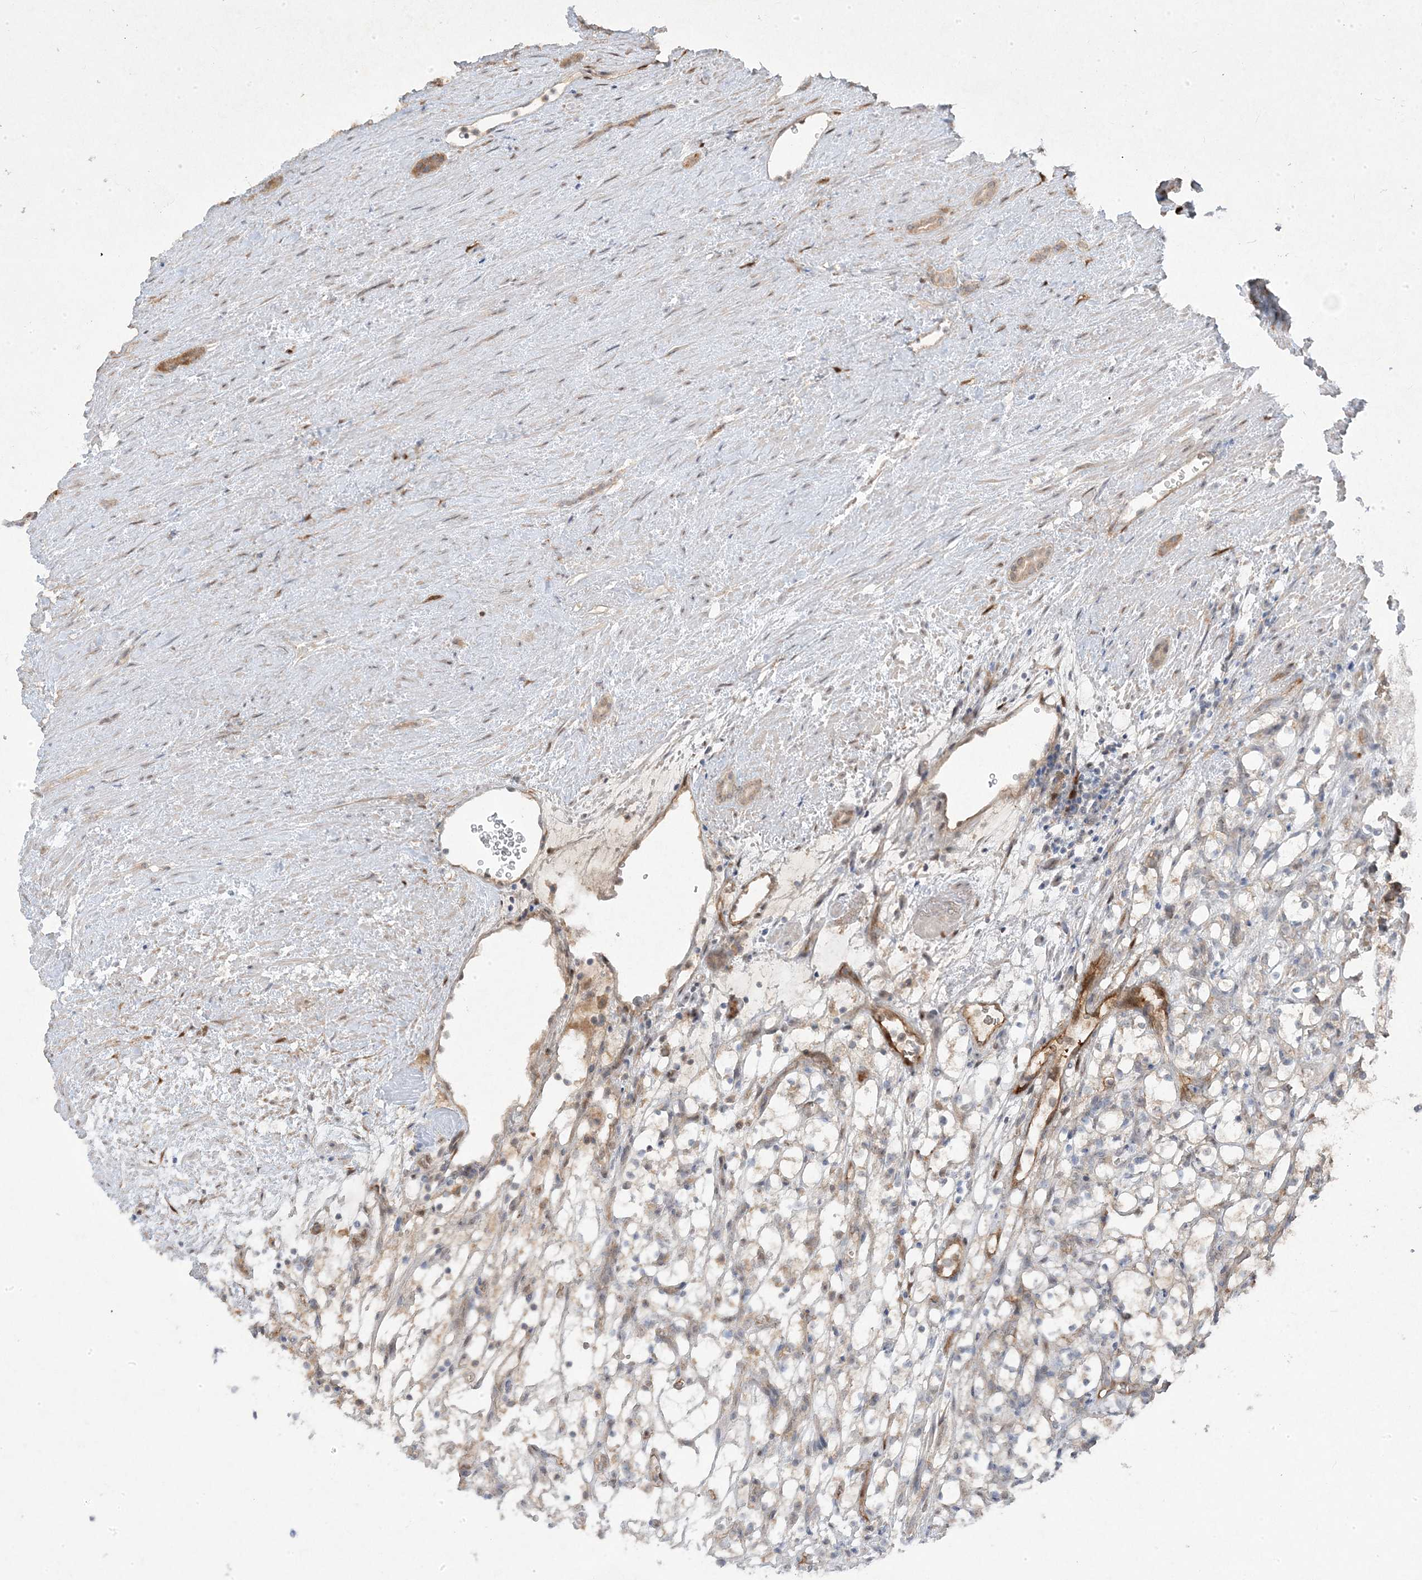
{"staining": {"intensity": "negative", "quantity": "none", "location": "none"}, "tissue": "renal cancer", "cell_type": "Tumor cells", "image_type": "cancer", "snomed": [{"axis": "morphology", "description": "Adenocarcinoma, NOS"}, {"axis": "topography", "description": "Kidney"}], "caption": "Human adenocarcinoma (renal) stained for a protein using immunohistochemistry (IHC) shows no expression in tumor cells.", "gene": "PLEKHM2", "patient": {"sex": "female", "age": 69}}